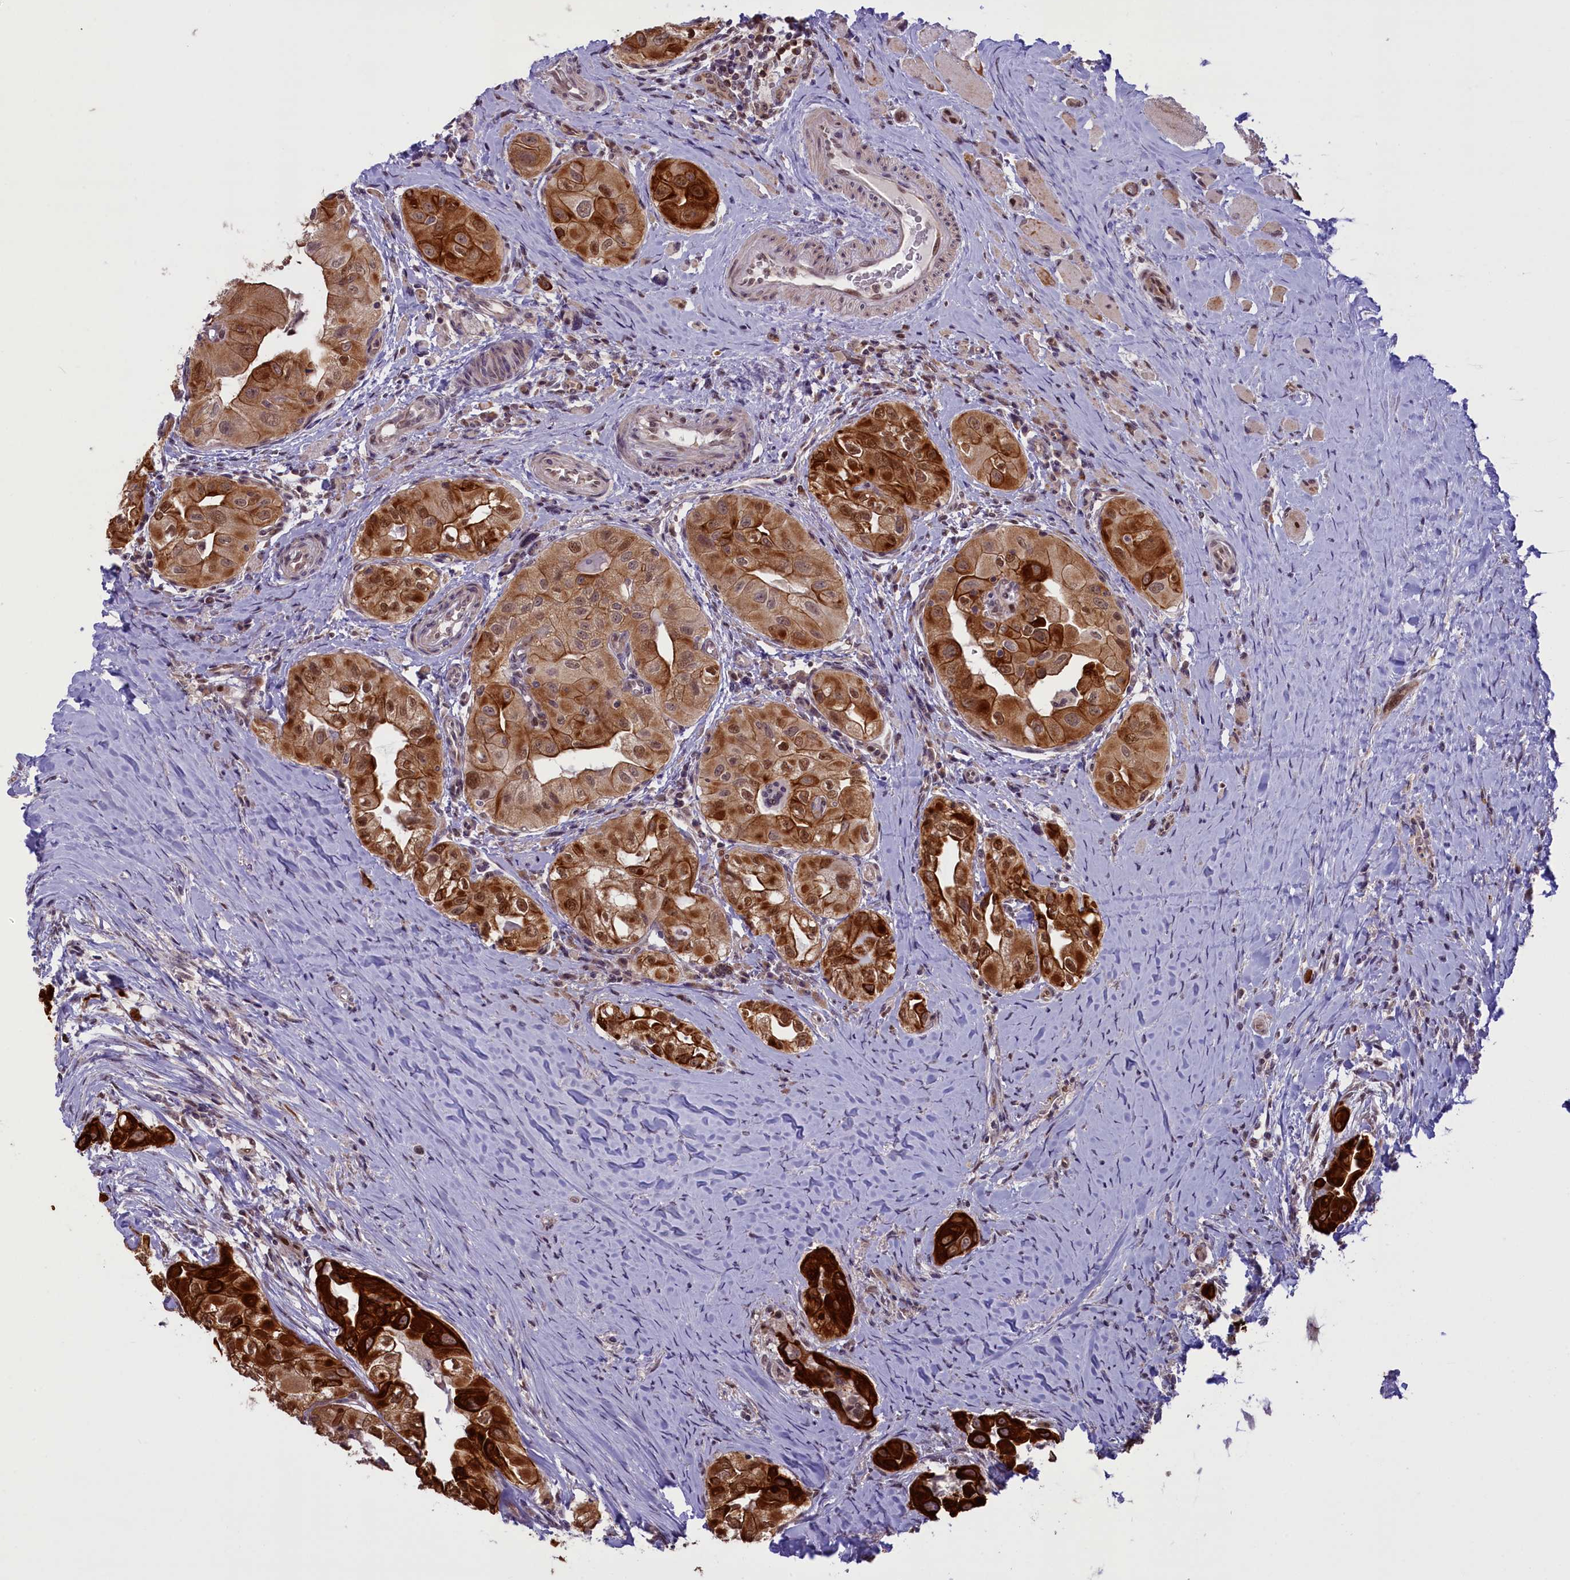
{"staining": {"intensity": "strong", "quantity": ">75%", "location": "cytoplasmic/membranous,nuclear"}, "tissue": "thyroid cancer", "cell_type": "Tumor cells", "image_type": "cancer", "snomed": [{"axis": "morphology", "description": "Papillary adenocarcinoma, NOS"}, {"axis": "topography", "description": "Thyroid gland"}], "caption": "An immunohistochemistry (IHC) micrograph of tumor tissue is shown. Protein staining in brown labels strong cytoplasmic/membranous and nuclear positivity in thyroid cancer within tumor cells. Nuclei are stained in blue.", "gene": "CARD8", "patient": {"sex": "female", "age": 59}}